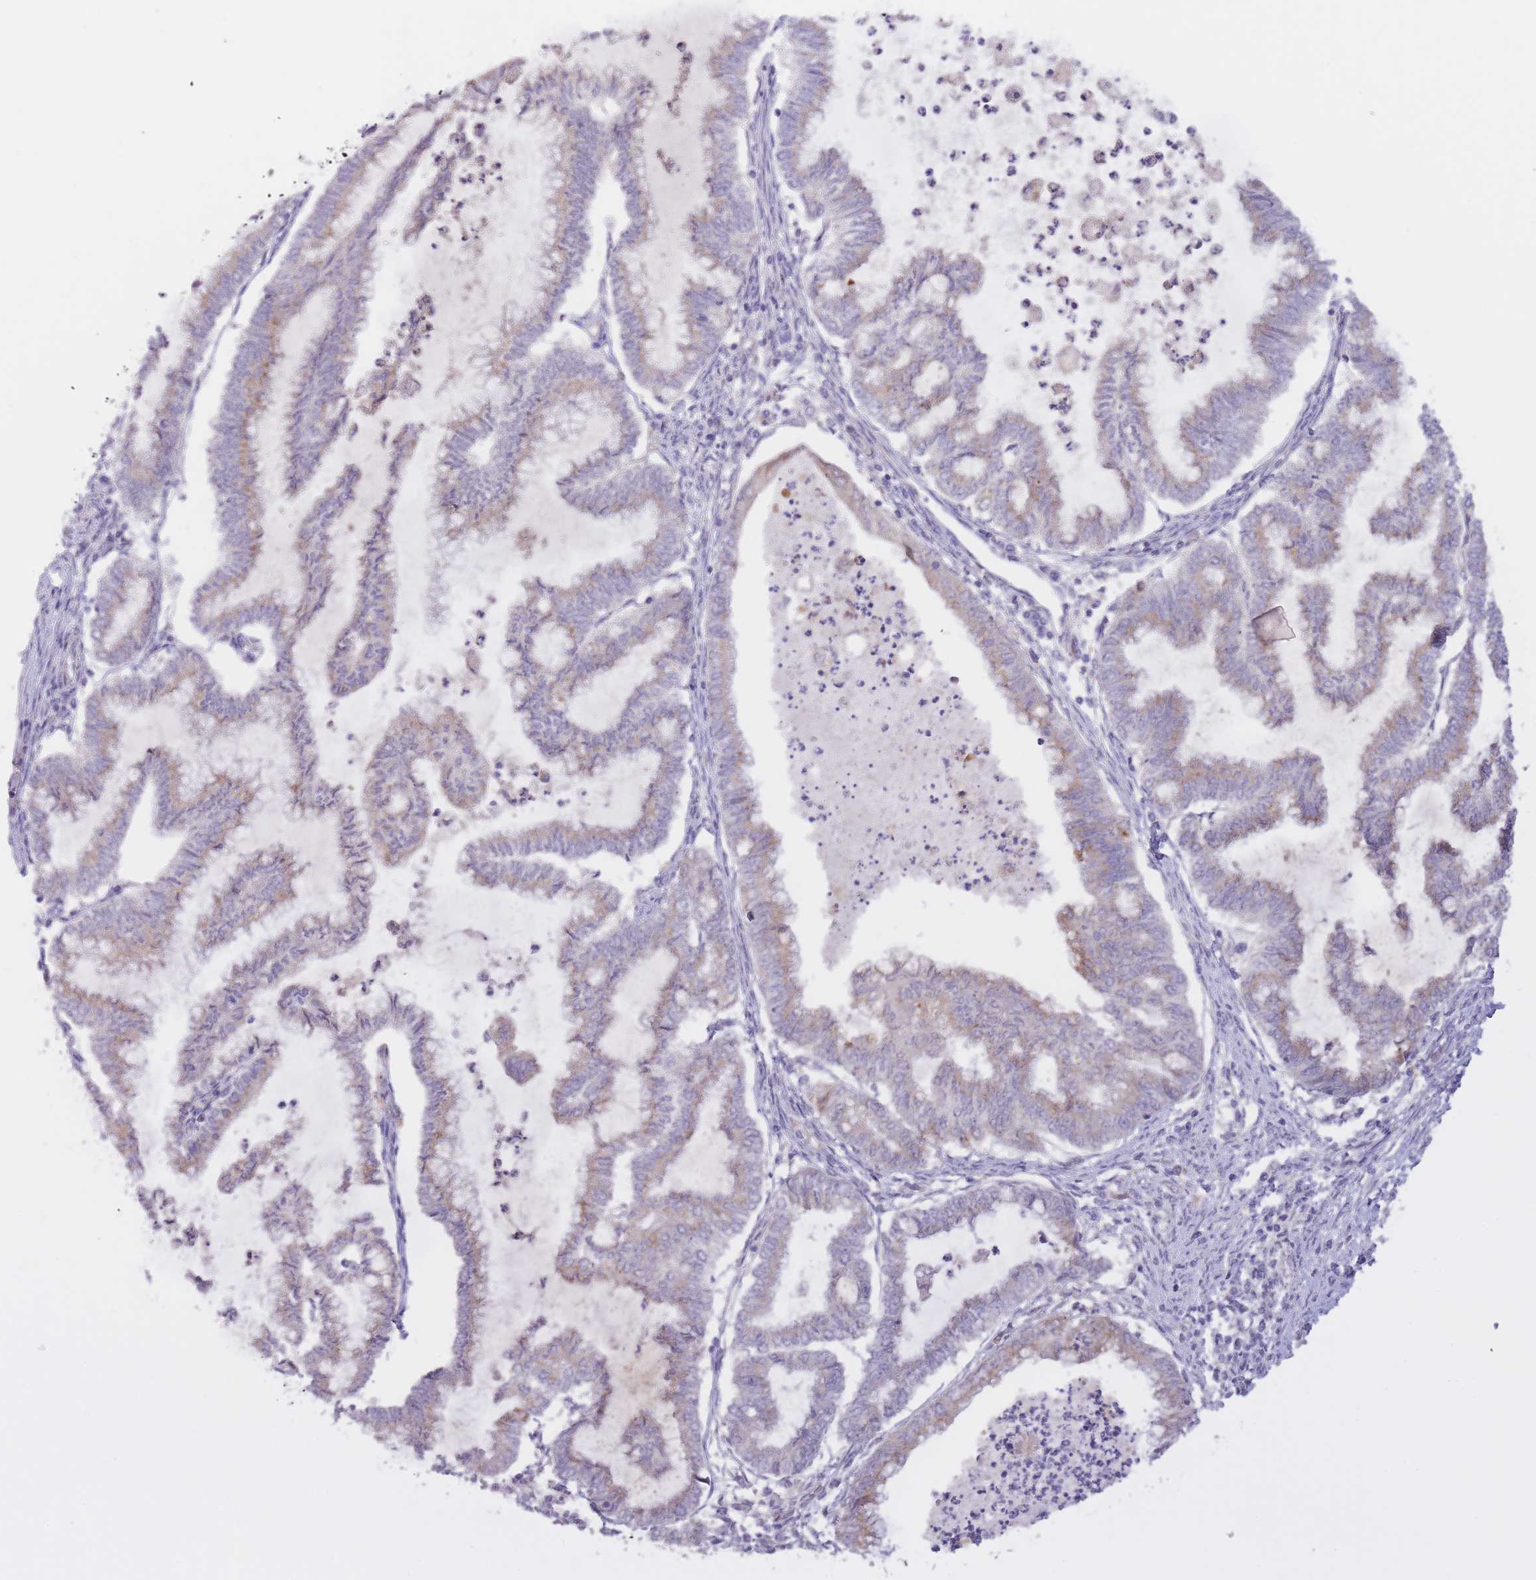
{"staining": {"intensity": "weak", "quantity": "<25%", "location": "cytoplasmic/membranous"}, "tissue": "endometrial cancer", "cell_type": "Tumor cells", "image_type": "cancer", "snomed": [{"axis": "morphology", "description": "Adenocarcinoma, NOS"}, {"axis": "topography", "description": "Endometrium"}], "caption": "Human endometrial cancer (adenocarcinoma) stained for a protein using IHC exhibits no positivity in tumor cells.", "gene": "FUT5", "patient": {"sex": "female", "age": 79}}